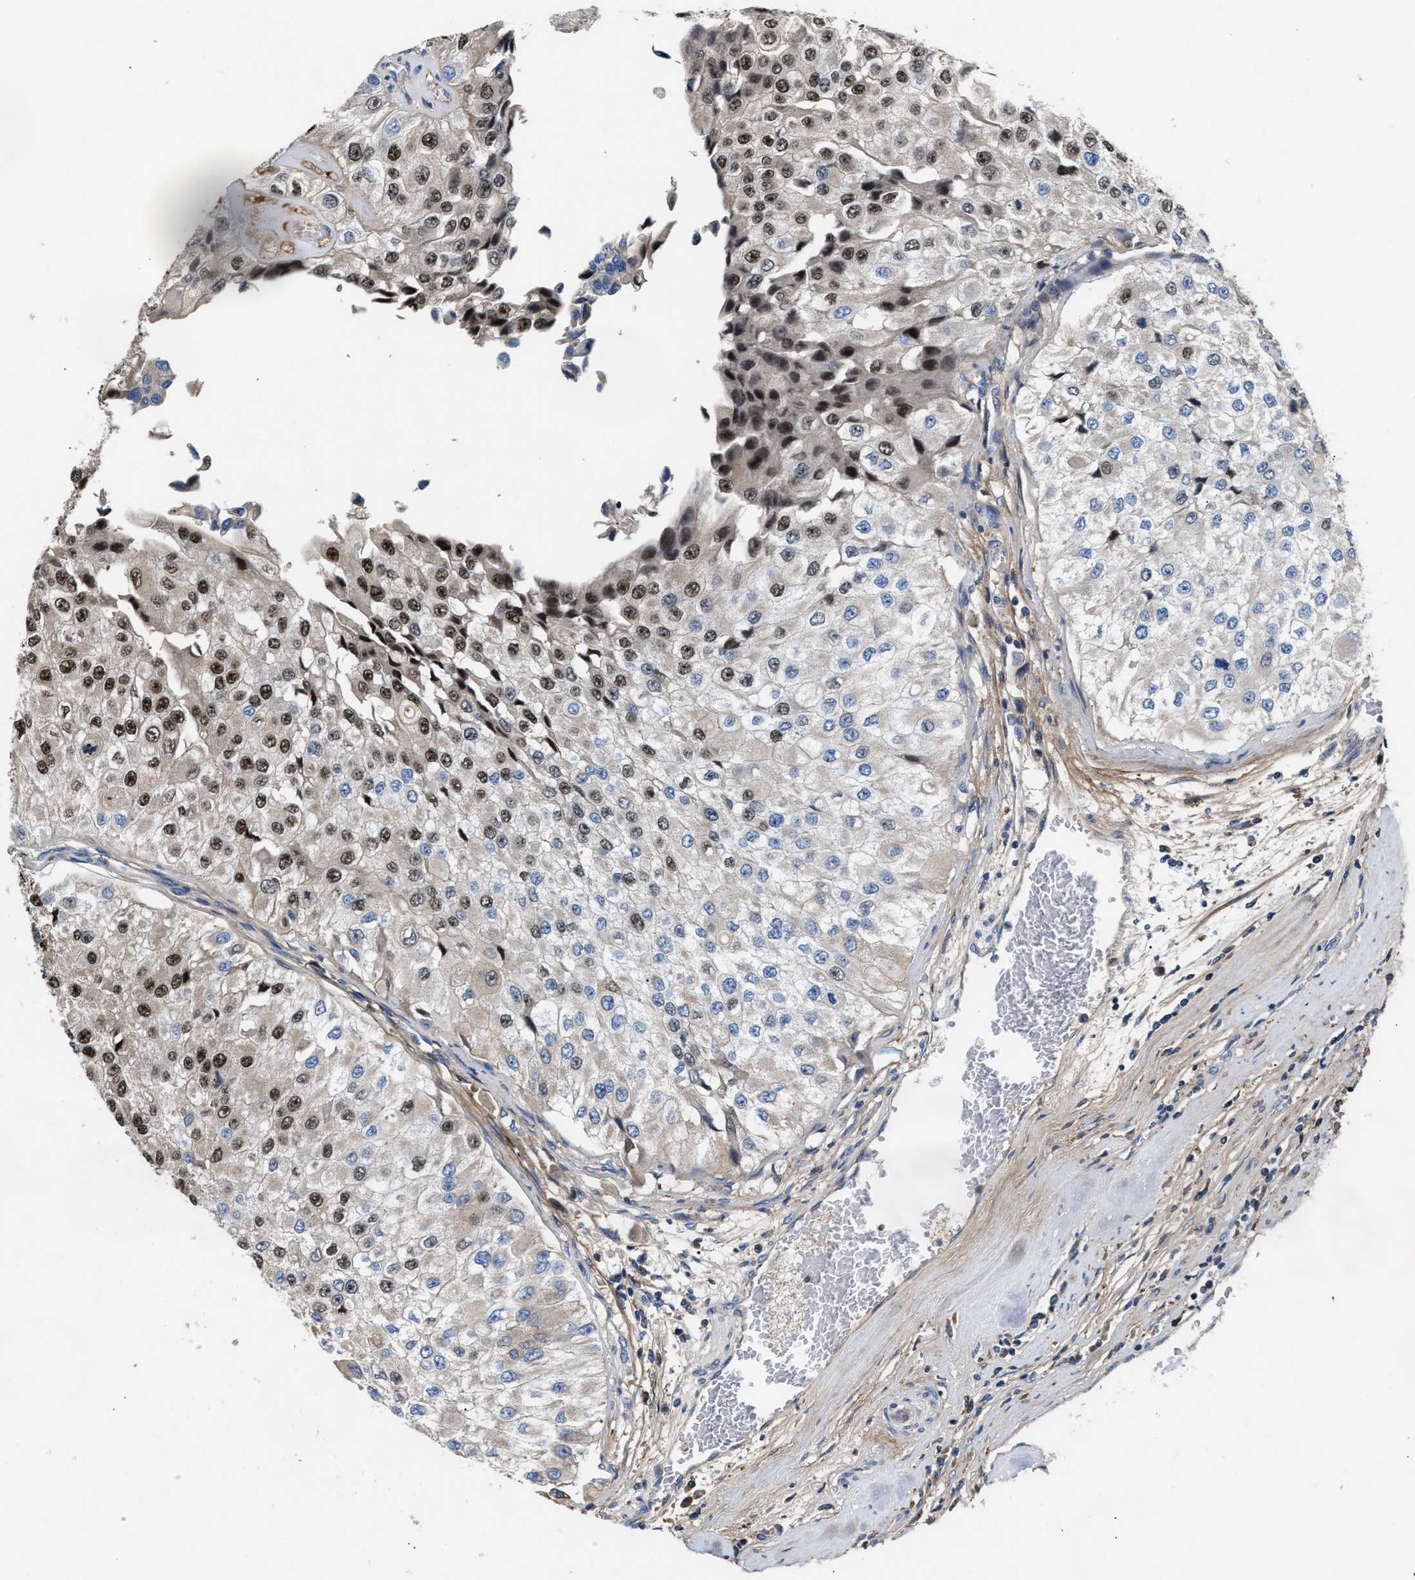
{"staining": {"intensity": "moderate", "quantity": "25%-75%", "location": "nuclear"}, "tissue": "urothelial cancer", "cell_type": "Tumor cells", "image_type": "cancer", "snomed": [{"axis": "morphology", "description": "Urothelial carcinoma, High grade"}, {"axis": "topography", "description": "Kidney"}, {"axis": "topography", "description": "Urinary bladder"}], "caption": "Moderate nuclear expression is identified in about 25%-75% of tumor cells in urothelial cancer.", "gene": "CCDC171", "patient": {"sex": "male", "age": 77}}